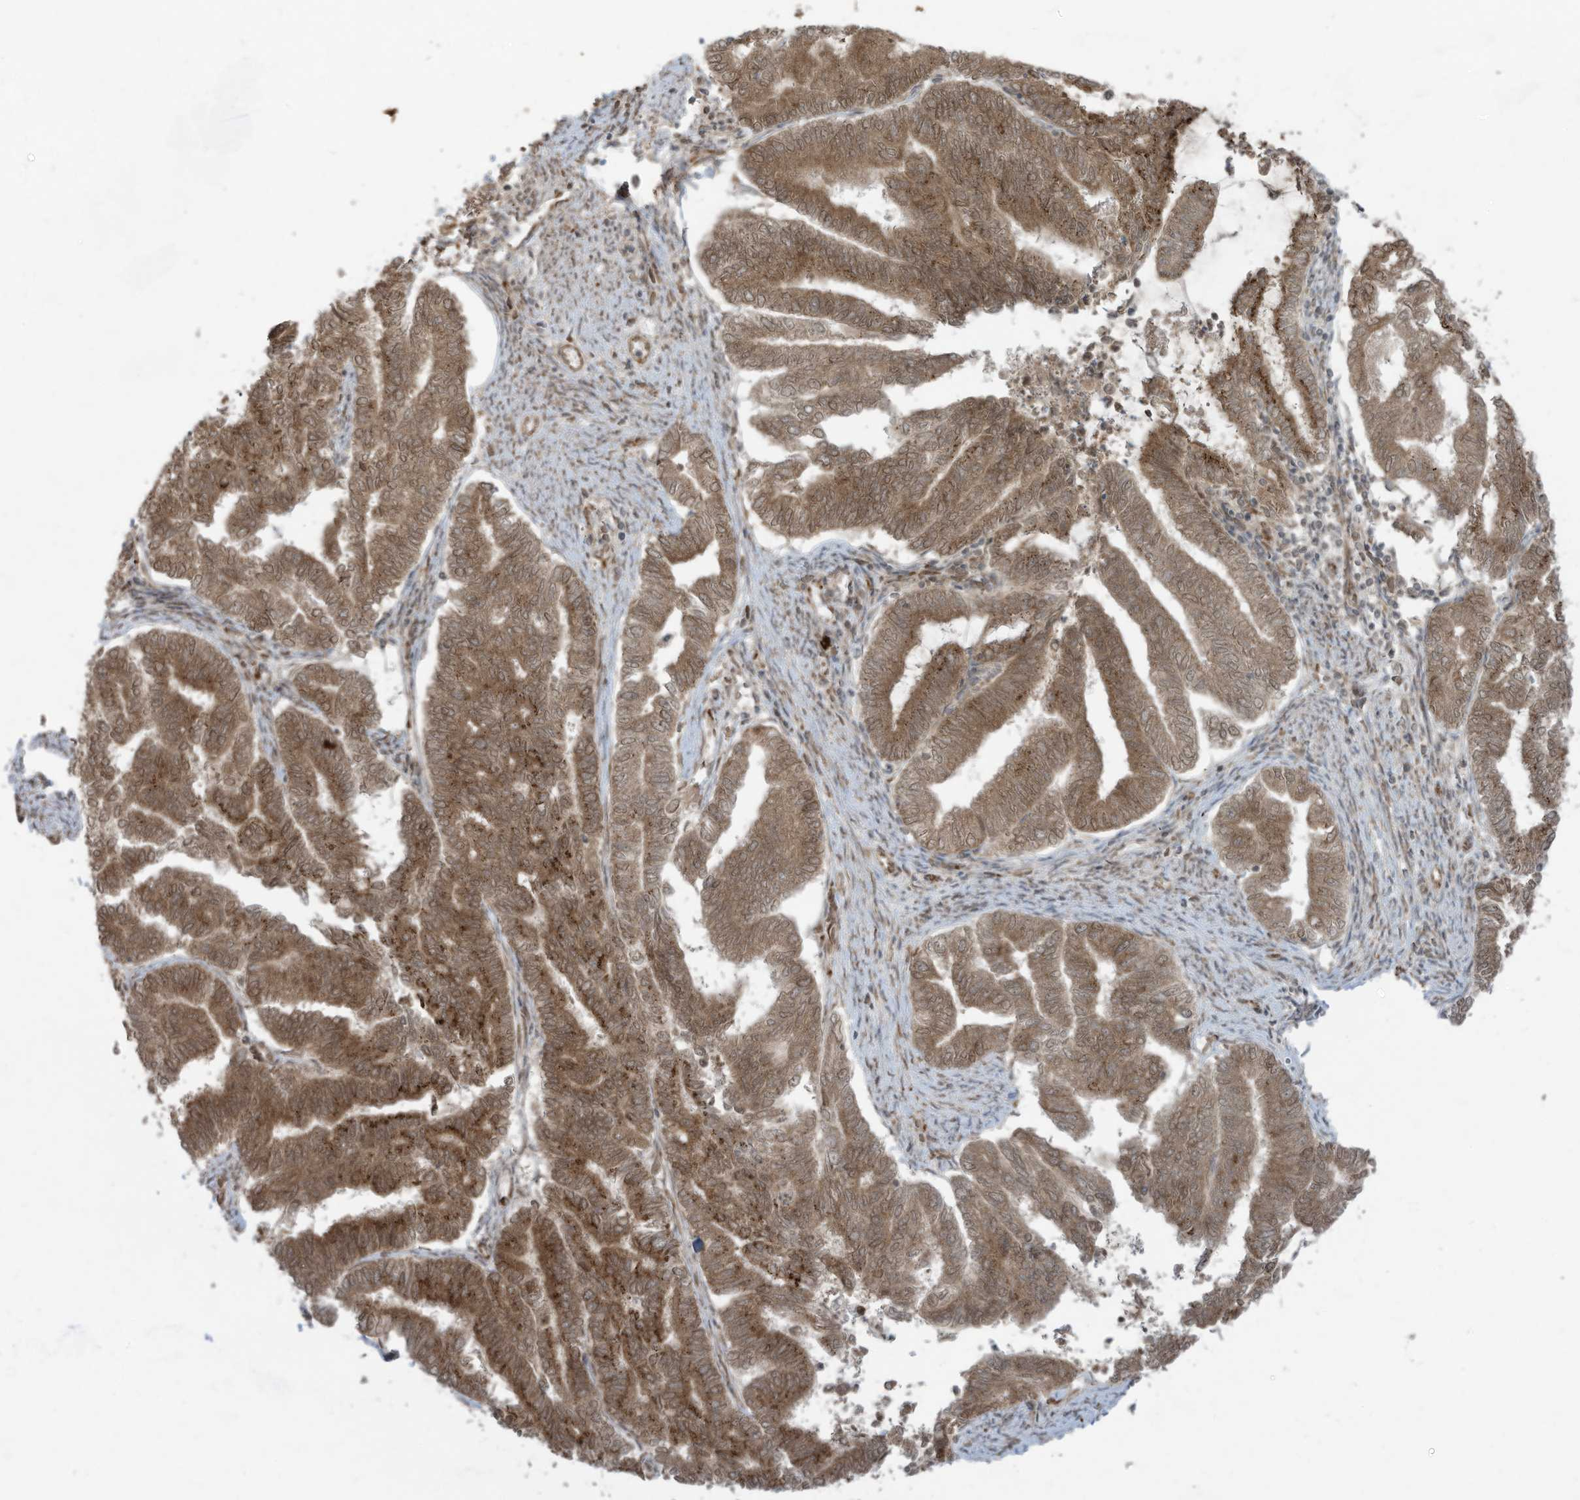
{"staining": {"intensity": "moderate", "quantity": ">75%", "location": "cytoplasmic/membranous"}, "tissue": "endometrial cancer", "cell_type": "Tumor cells", "image_type": "cancer", "snomed": [{"axis": "morphology", "description": "Adenocarcinoma, NOS"}, {"axis": "topography", "description": "Endometrium"}], "caption": "About >75% of tumor cells in human adenocarcinoma (endometrial) display moderate cytoplasmic/membranous protein positivity as visualized by brown immunohistochemical staining.", "gene": "TRIM67", "patient": {"sex": "female", "age": 79}}